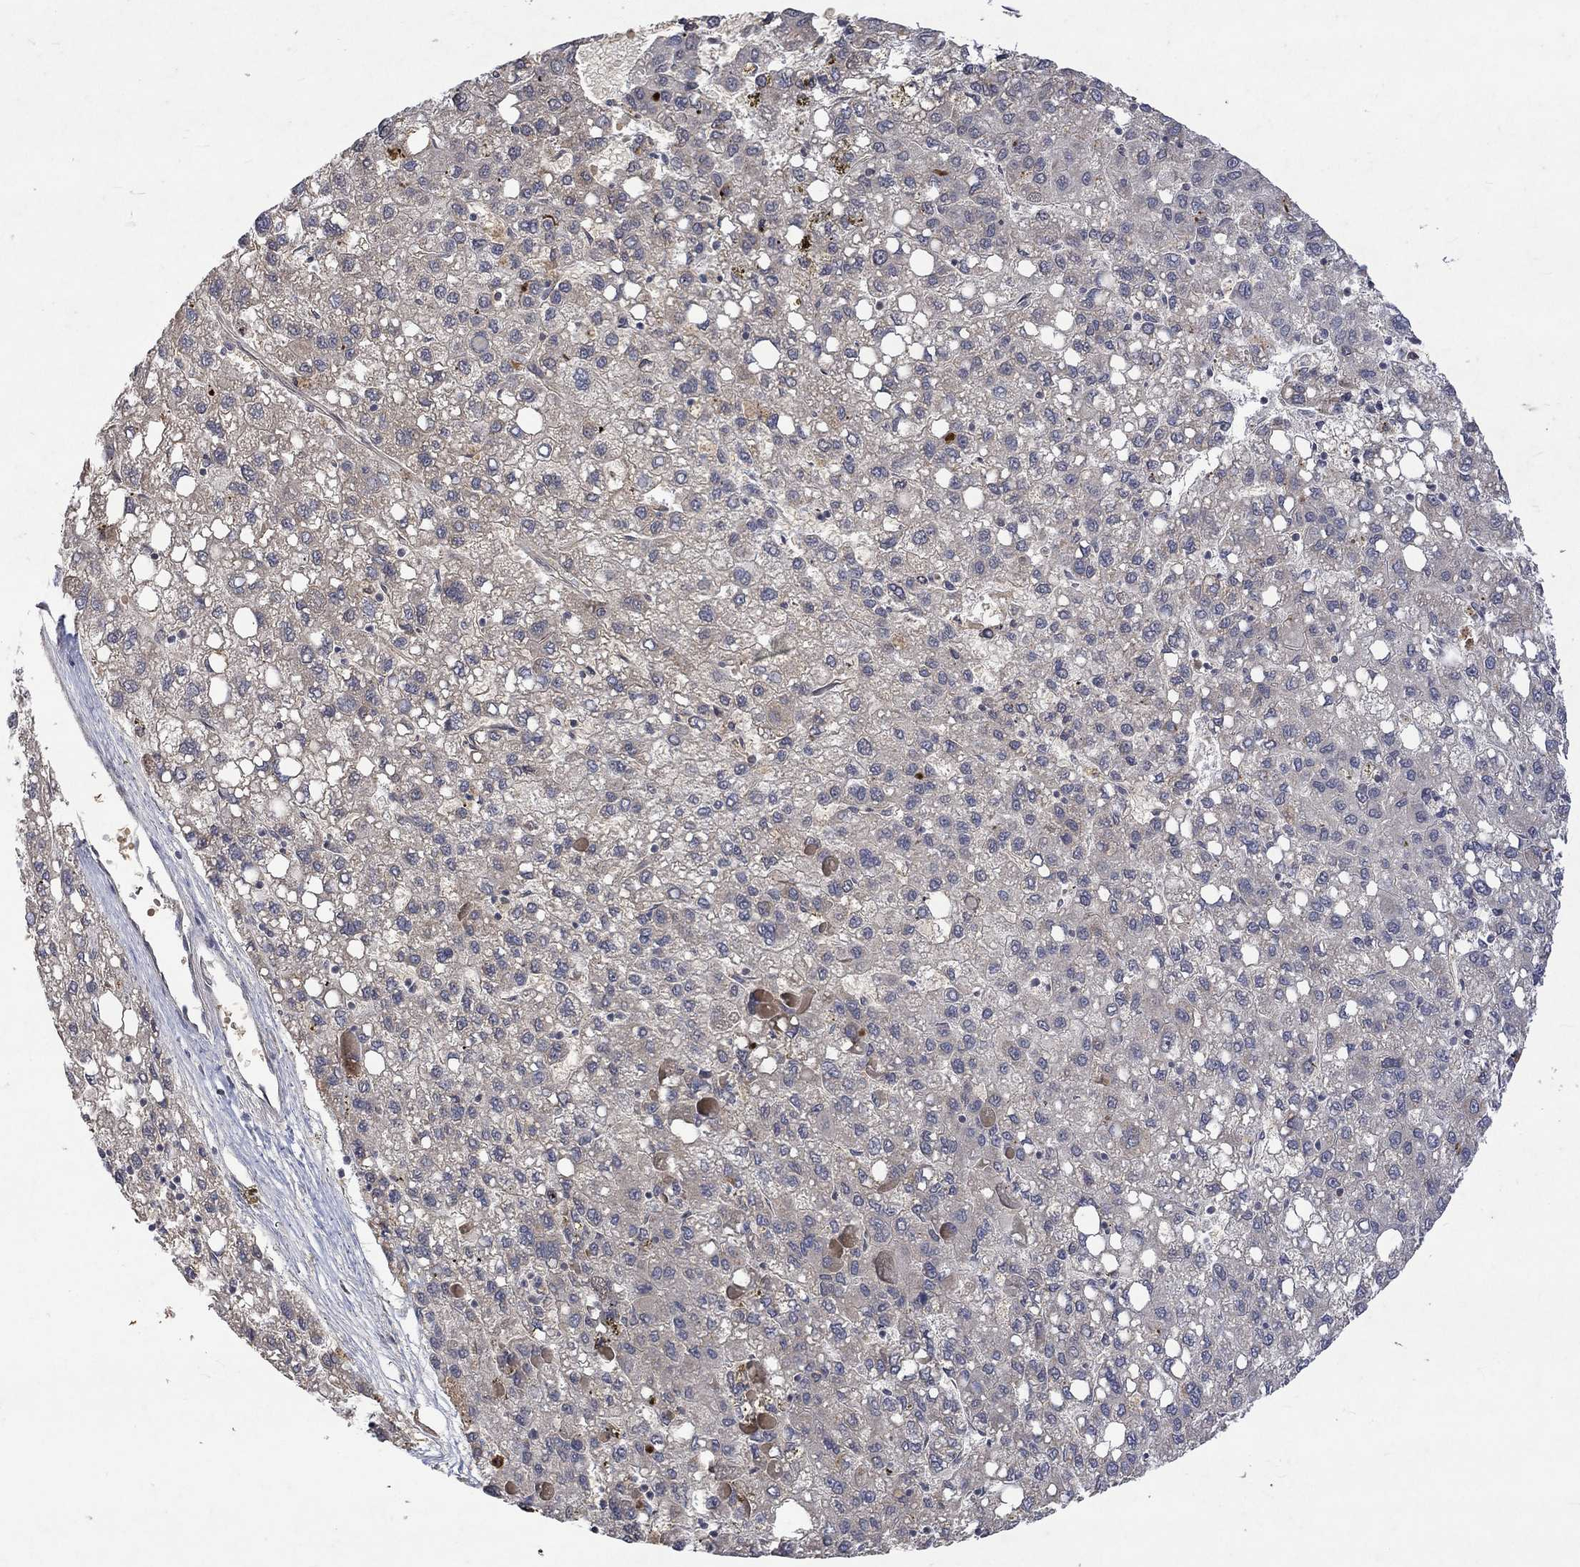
{"staining": {"intensity": "negative", "quantity": "none", "location": "none"}, "tissue": "liver cancer", "cell_type": "Tumor cells", "image_type": "cancer", "snomed": [{"axis": "morphology", "description": "Carcinoma, Hepatocellular, NOS"}, {"axis": "topography", "description": "Liver"}], "caption": "Tumor cells show no significant positivity in liver cancer.", "gene": "GRIN2D", "patient": {"sex": "female", "age": 82}}